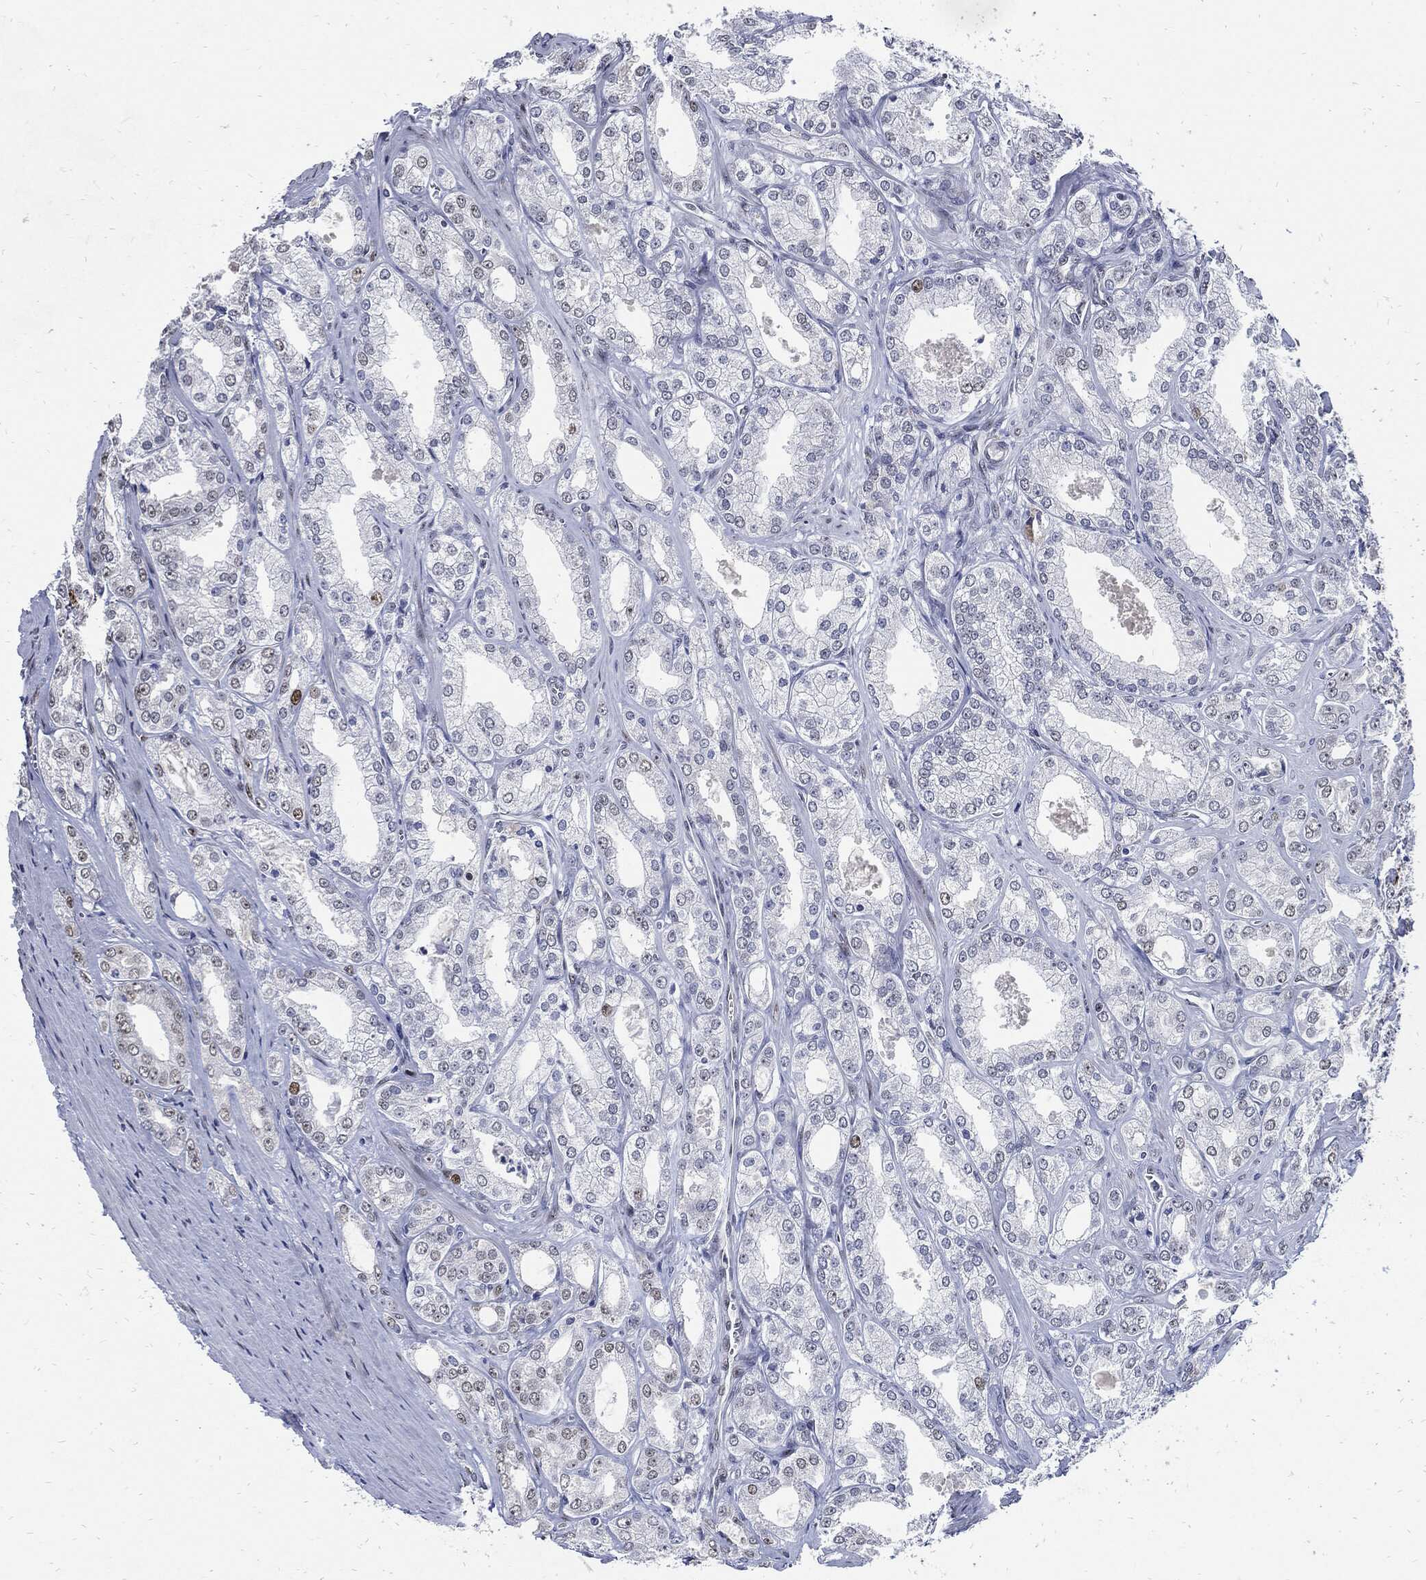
{"staining": {"intensity": "strong", "quantity": "<25%", "location": "nuclear"}, "tissue": "prostate cancer", "cell_type": "Tumor cells", "image_type": "cancer", "snomed": [{"axis": "morphology", "description": "Adenocarcinoma, NOS"}, {"axis": "morphology", "description": "Adenocarcinoma, High grade"}, {"axis": "topography", "description": "Prostate"}], "caption": "Immunohistochemical staining of high-grade adenocarcinoma (prostate) displays strong nuclear protein staining in about <25% of tumor cells. (Brightfield microscopy of DAB IHC at high magnification).", "gene": "NBN", "patient": {"sex": "male", "age": 70}}